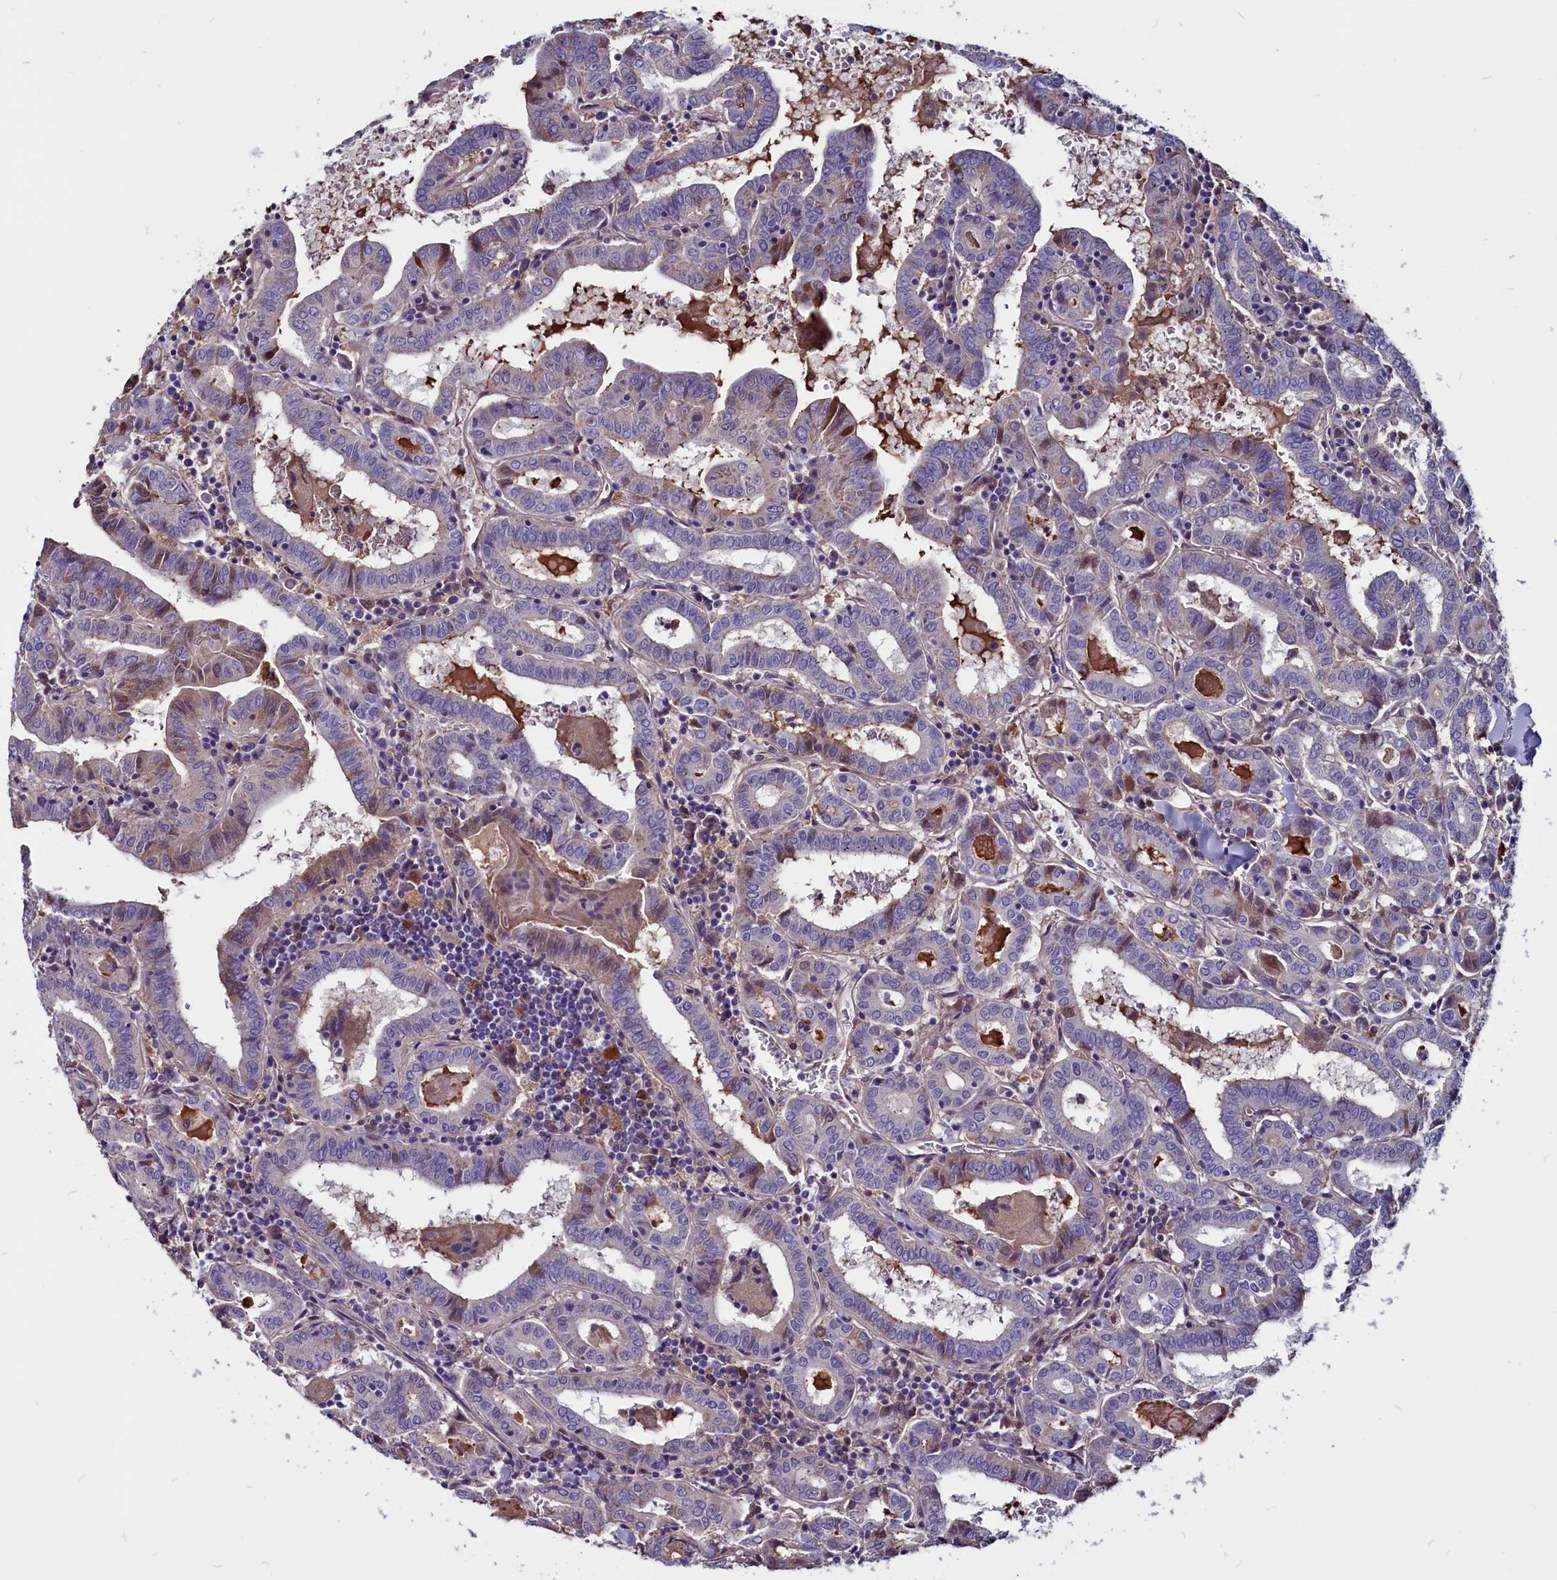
{"staining": {"intensity": "weak", "quantity": "<25%", "location": "cytoplasmic/membranous"}, "tissue": "thyroid cancer", "cell_type": "Tumor cells", "image_type": "cancer", "snomed": [{"axis": "morphology", "description": "Papillary adenocarcinoma, NOS"}, {"axis": "topography", "description": "Thyroid gland"}], "caption": "Thyroid cancer (papillary adenocarcinoma) stained for a protein using immunohistochemistry (IHC) reveals no staining tumor cells.", "gene": "CCBE1", "patient": {"sex": "female", "age": 72}}